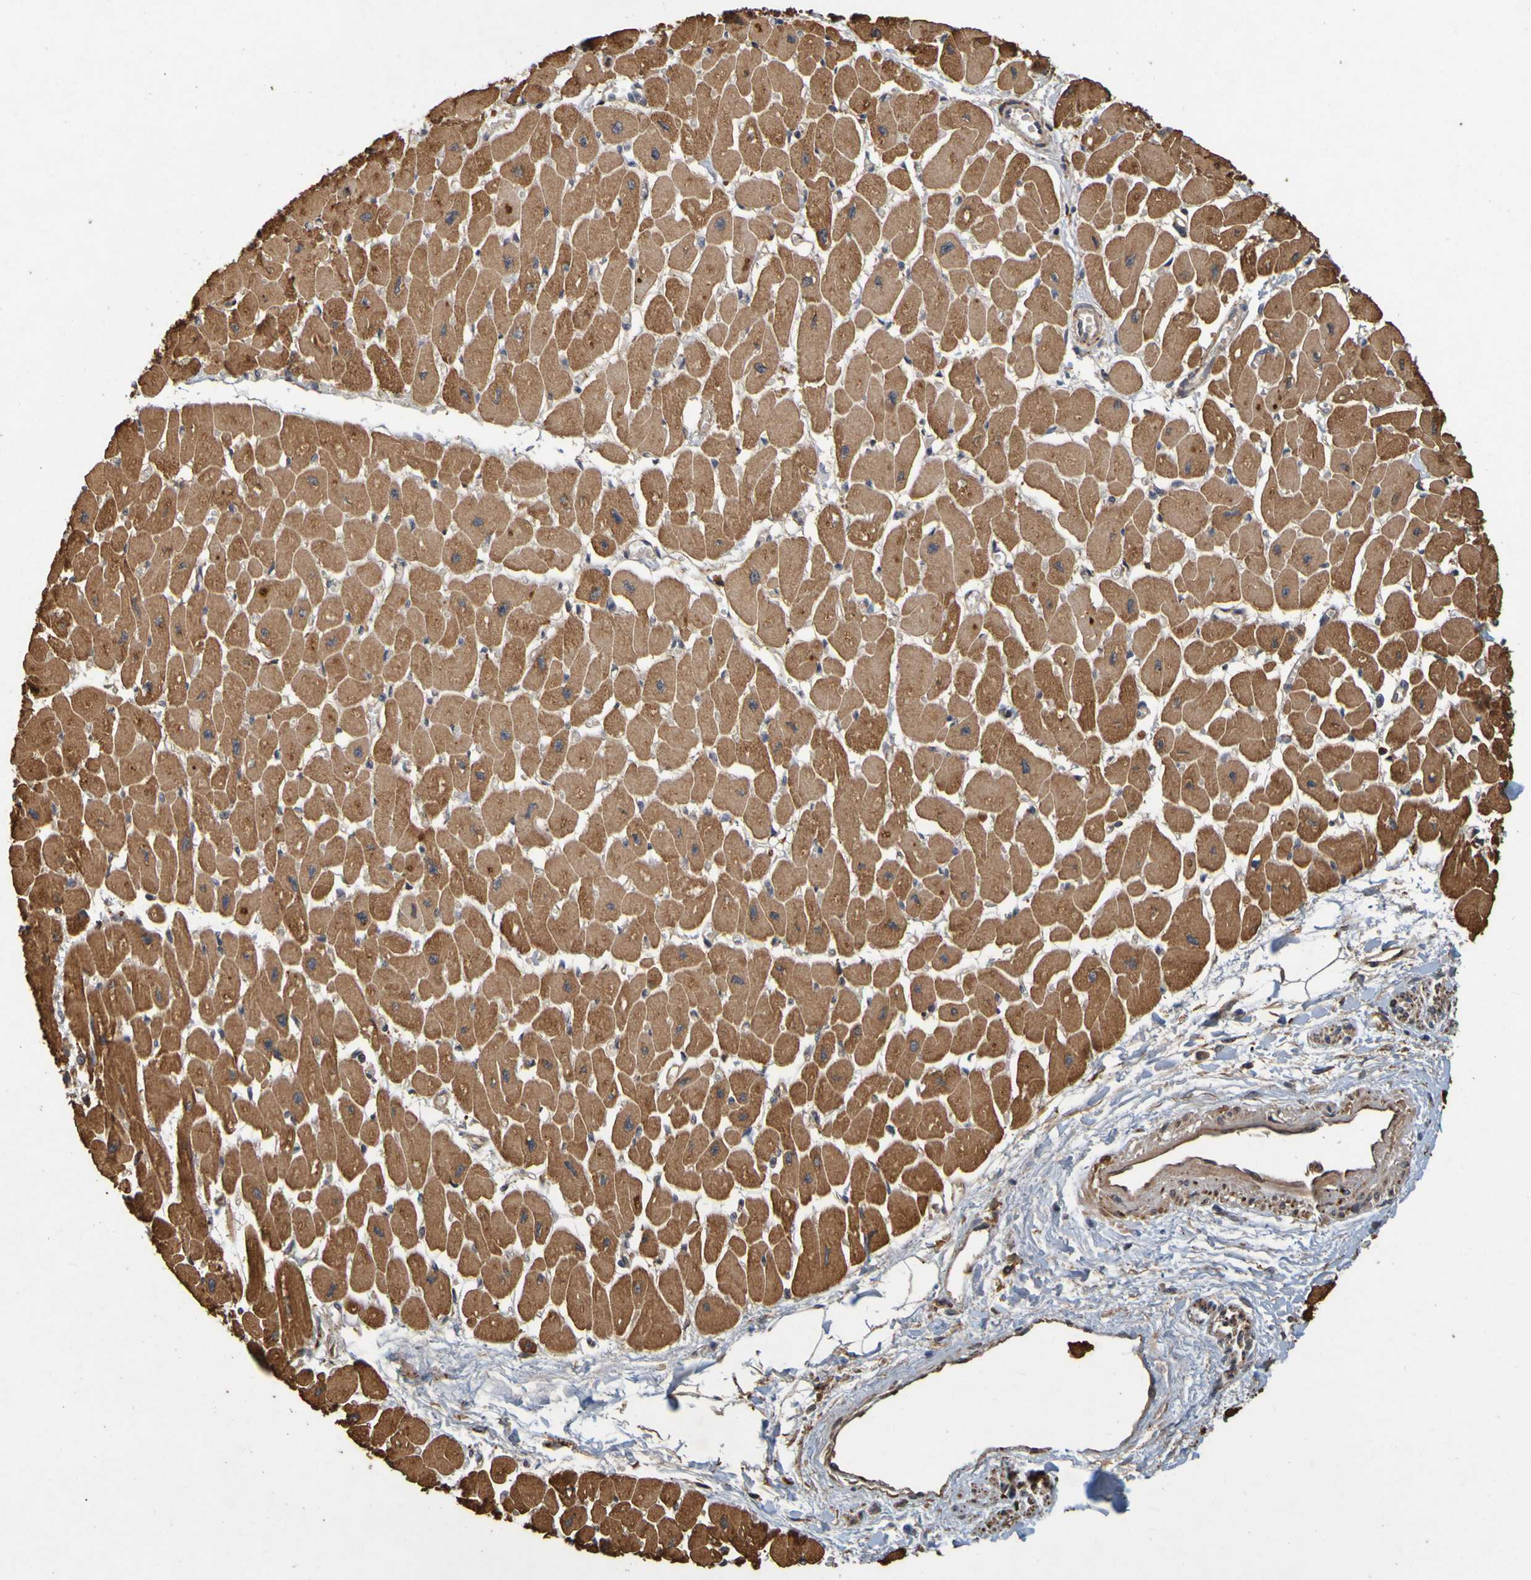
{"staining": {"intensity": "strong", "quantity": ">75%", "location": "cytoplasmic/membranous"}, "tissue": "heart muscle", "cell_type": "Cardiomyocytes", "image_type": "normal", "snomed": [{"axis": "morphology", "description": "Normal tissue, NOS"}, {"axis": "topography", "description": "Heart"}], "caption": "Immunohistochemical staining of normal human heart muscle displays >75% levels of strong cytoplasmic/membranous protein staining in approximately >75% of cardiomyocytes. The staining is performed using DAB brown chromogen to label protein expression. The nuclei are counter-stained blue using hematoxylin.", "gene": "OCRL", "patient": {"sex": "female", "age": 54}}